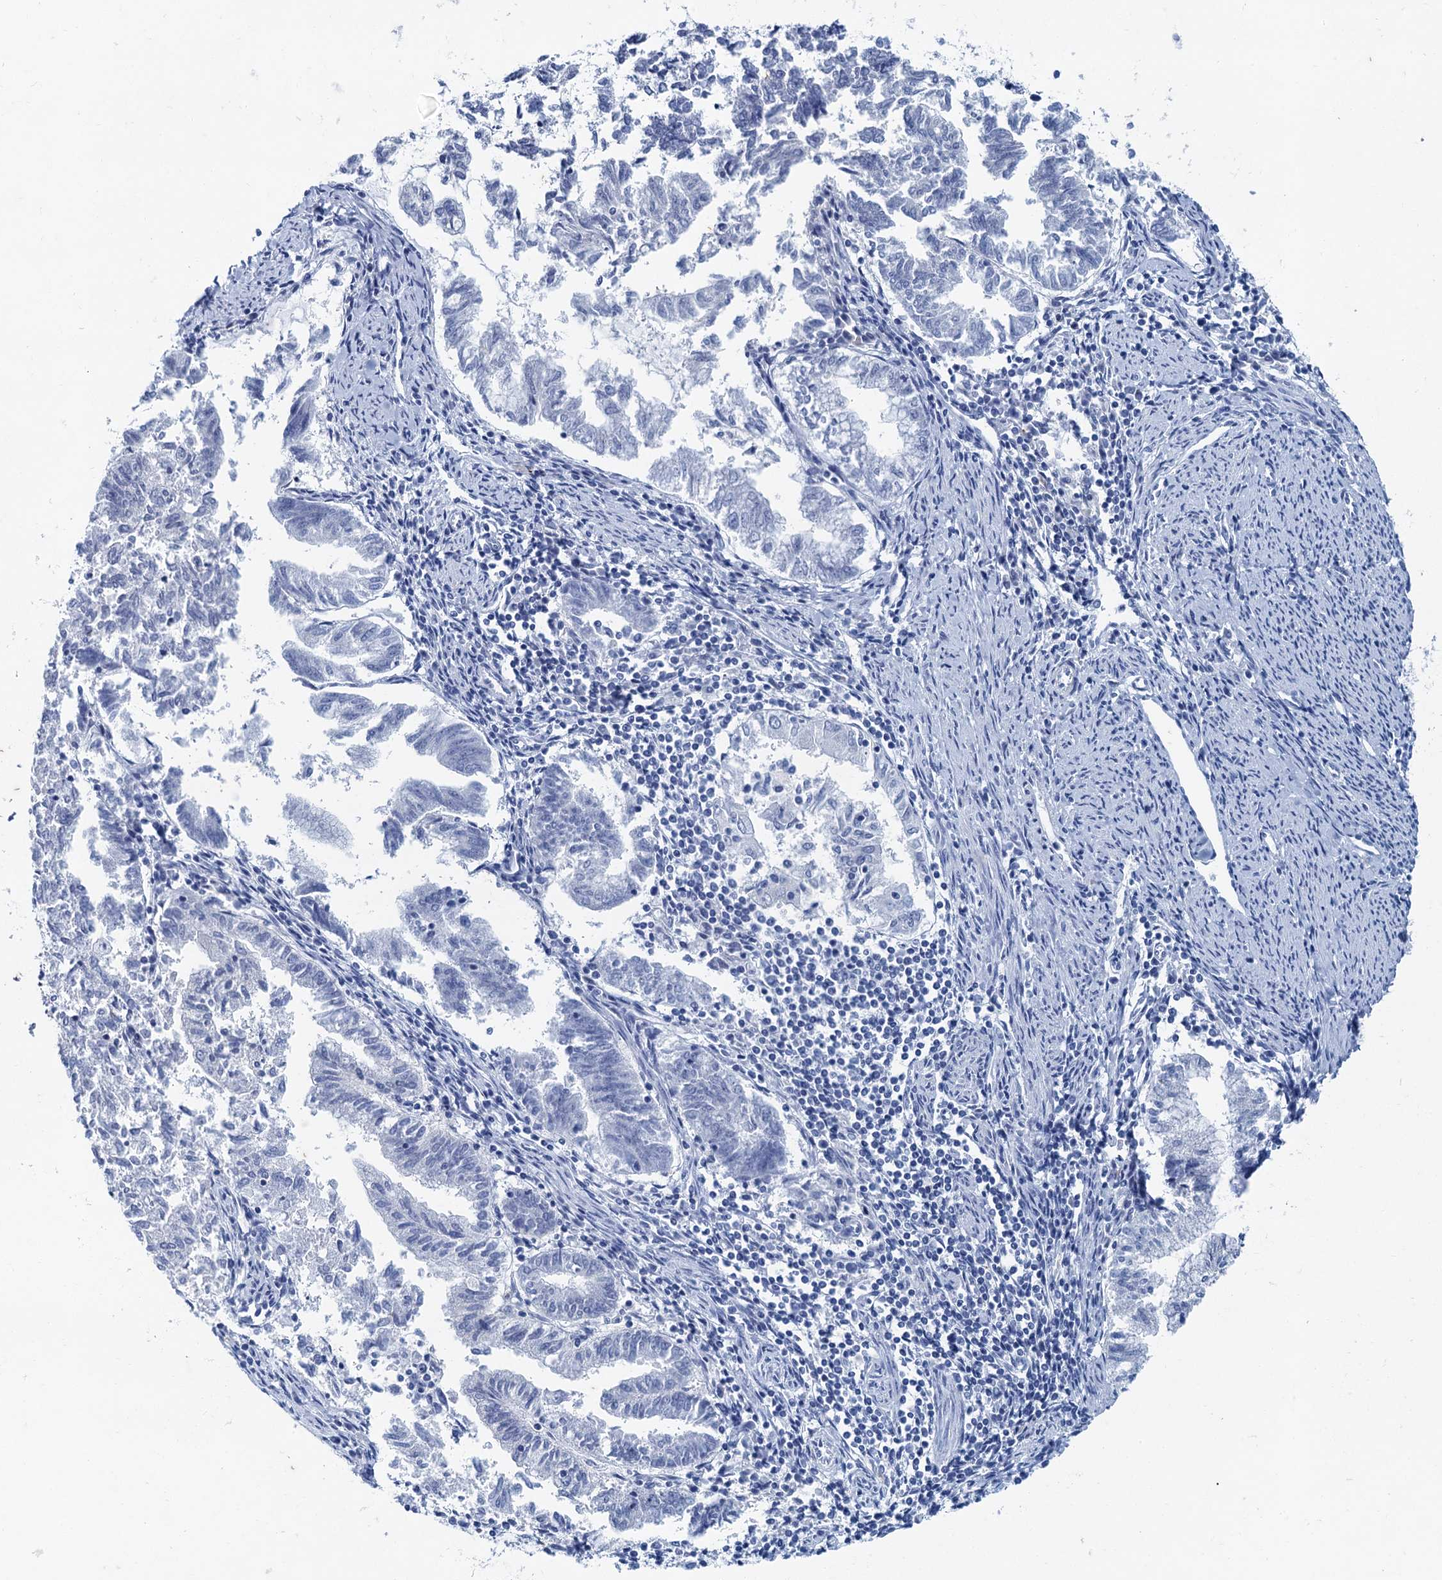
{"staining": {"intensity": "negative", "quantity": "none", "location": "none"}, "tissue": "endometrial cancer", "cell_type": "Tumor cells", "image_type": "cancer", "snomed": [{"axis": "morphology", "description": "Adenocarcinoma, NOS"}, {"axis": "topography", "description": "Endometrium"}], "caption": "Endometrial cancer was stained to show a protein in brown. There is no significant expression in tumor cells.", "gene": "HAPSTR1", "patient": {"sex": "female", "age": 79}}